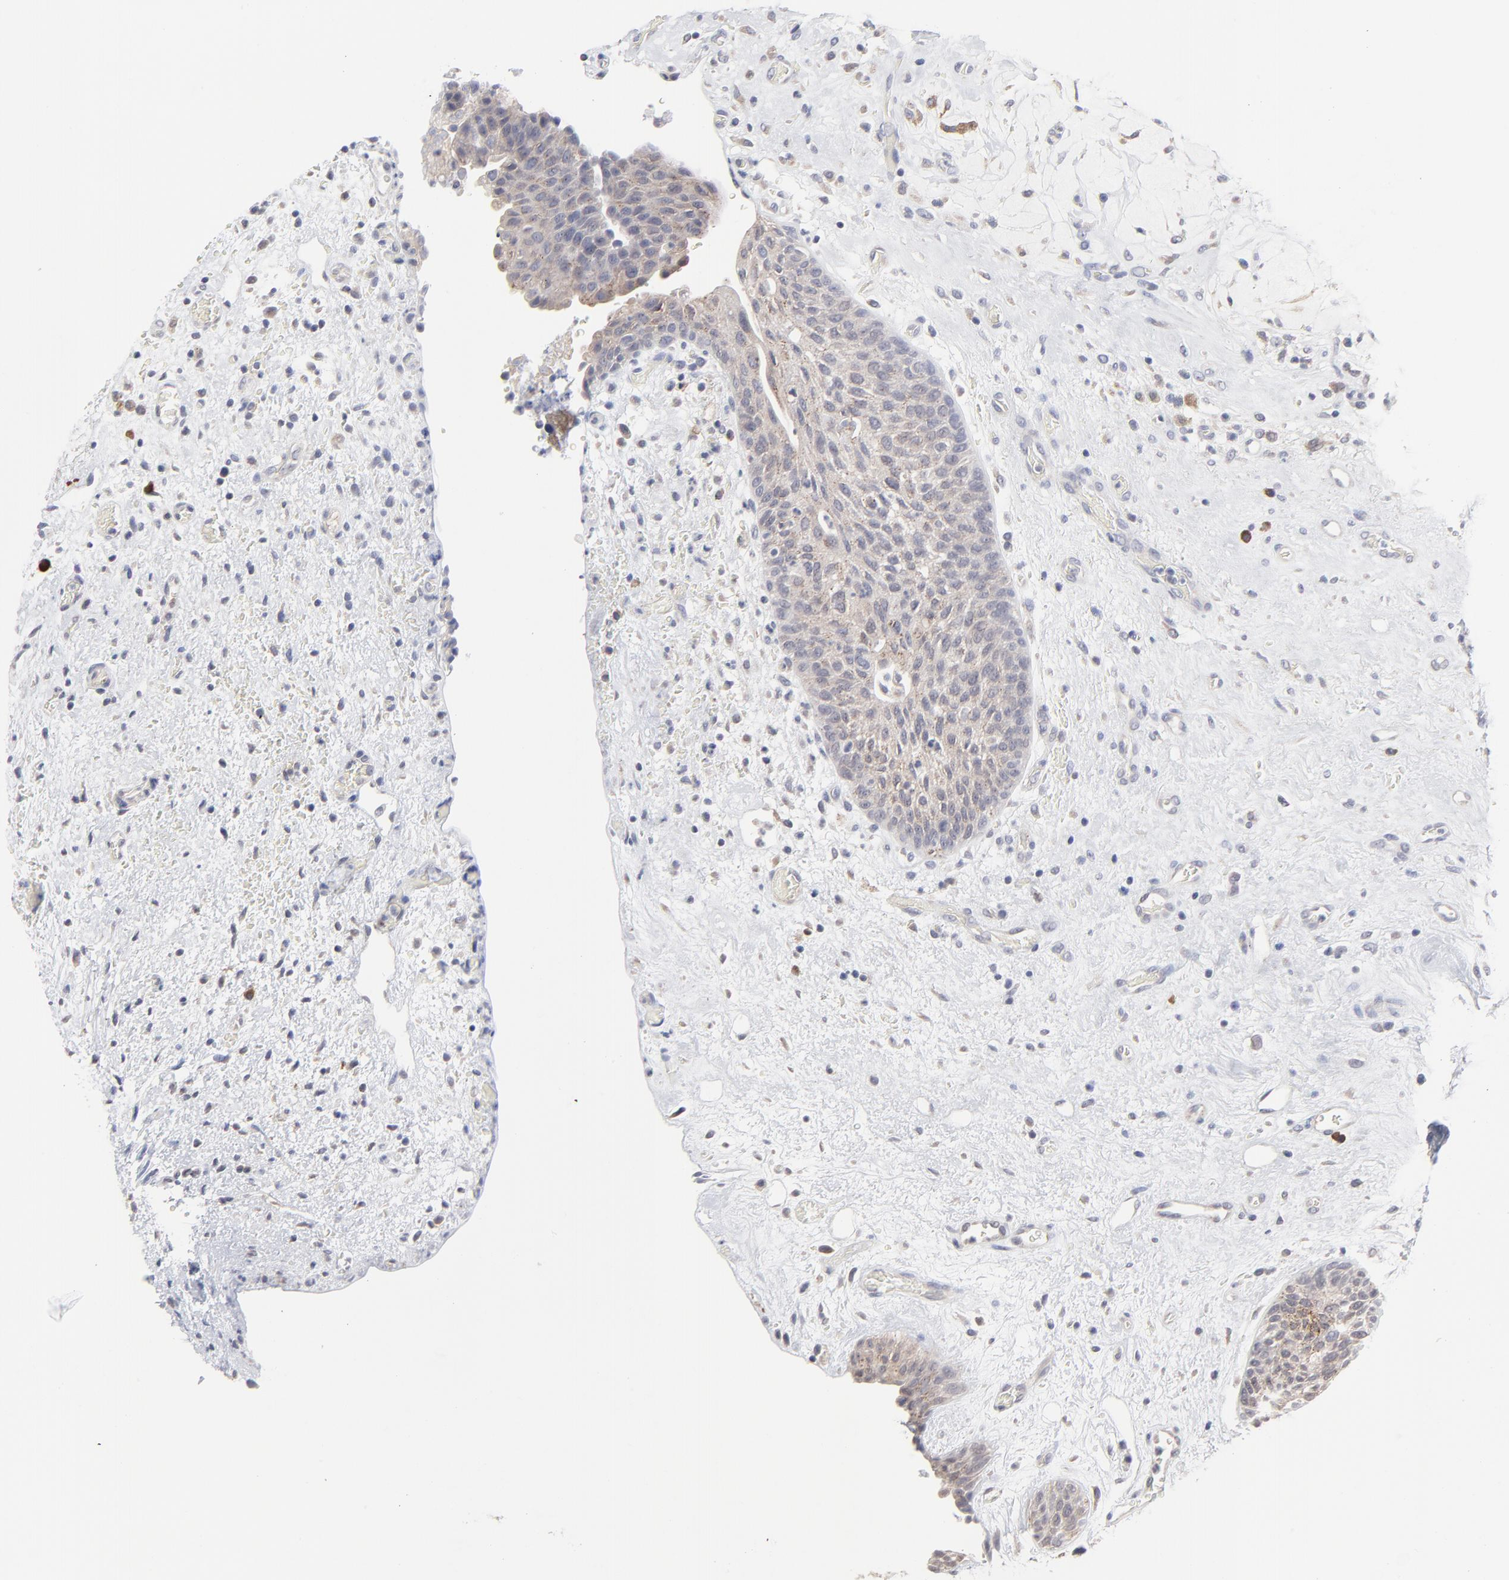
{"staining": {"intensity": "weak", "quantity": ">75%", "location": "cytoplasmic/membranous"}, "tissue": "urinary bladder", "cell_type": "Urothelial cells", "image_type": "normal", "snomed": [{"axis": "morphology", "description": "Normal tissue, NOS"}, {"axis": "topography", "description": "Urinary bladder"}], "caption": "The histopathology image reveals staining of benign urinary bladder, revealing weak cytoplasmic/membranous protein staining (brown color) within urothelial cells.", "gene": "TRIM22", "patient": {"sex": "male", "age": 48}}